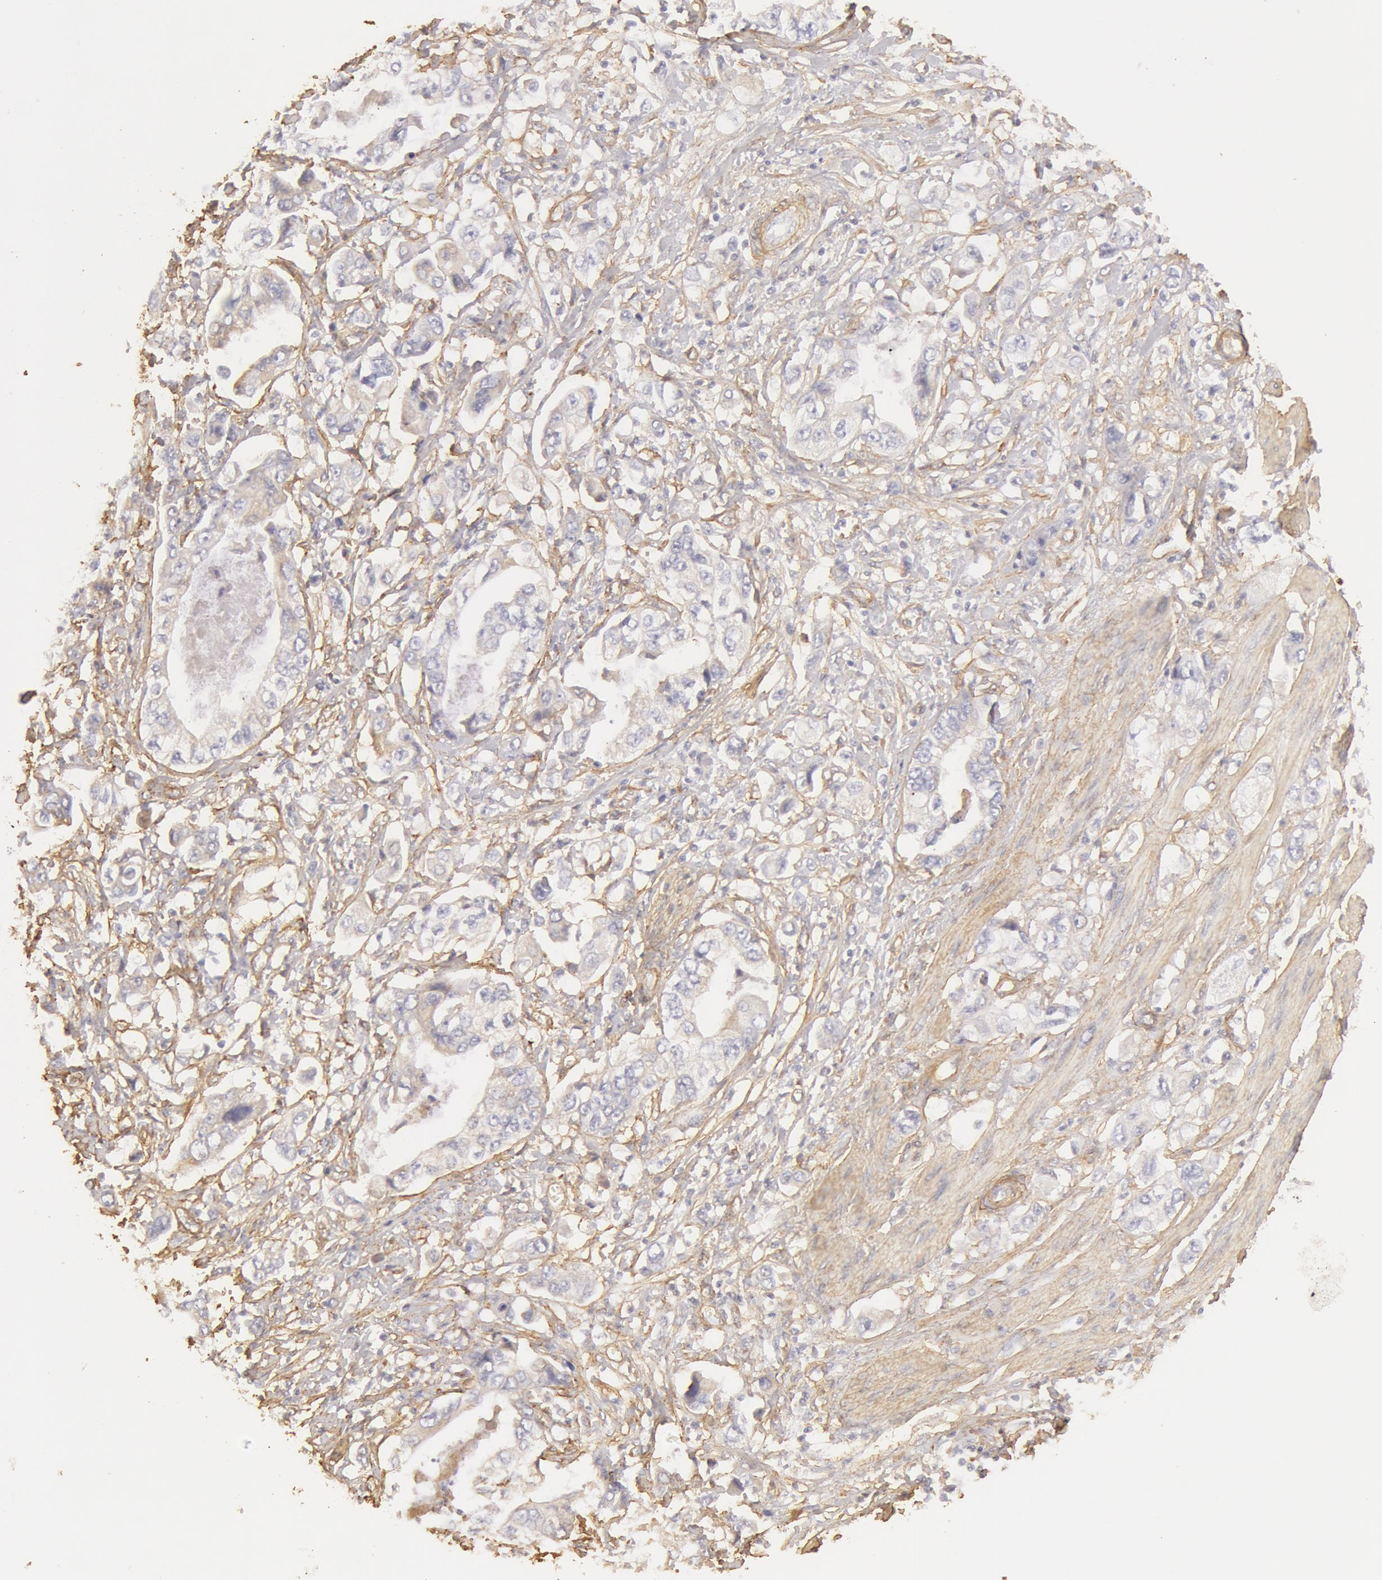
{"staining": {"intensity": "negative", "quantity": "none", "location": "none"}, "tissue": "stomach cancer", "cell_type": "Tumor cells", "image_type": "cancer", "snomed": [{"axis": "morphology", "description": "Adenocarcinoma, NOS"}, {"axis": "topography", "description": "Pancreas"}, {"axis": "topography", "description": "Stomach, upper"}], "caption": "An IHC image of stomach cancer (adenocarcinoma) is shown. There is no staining in tumor cells of stomach cancer (adenocarcinoma).", "gene": "COL4A1", "patient": {"sex": "male", "age": 77}}